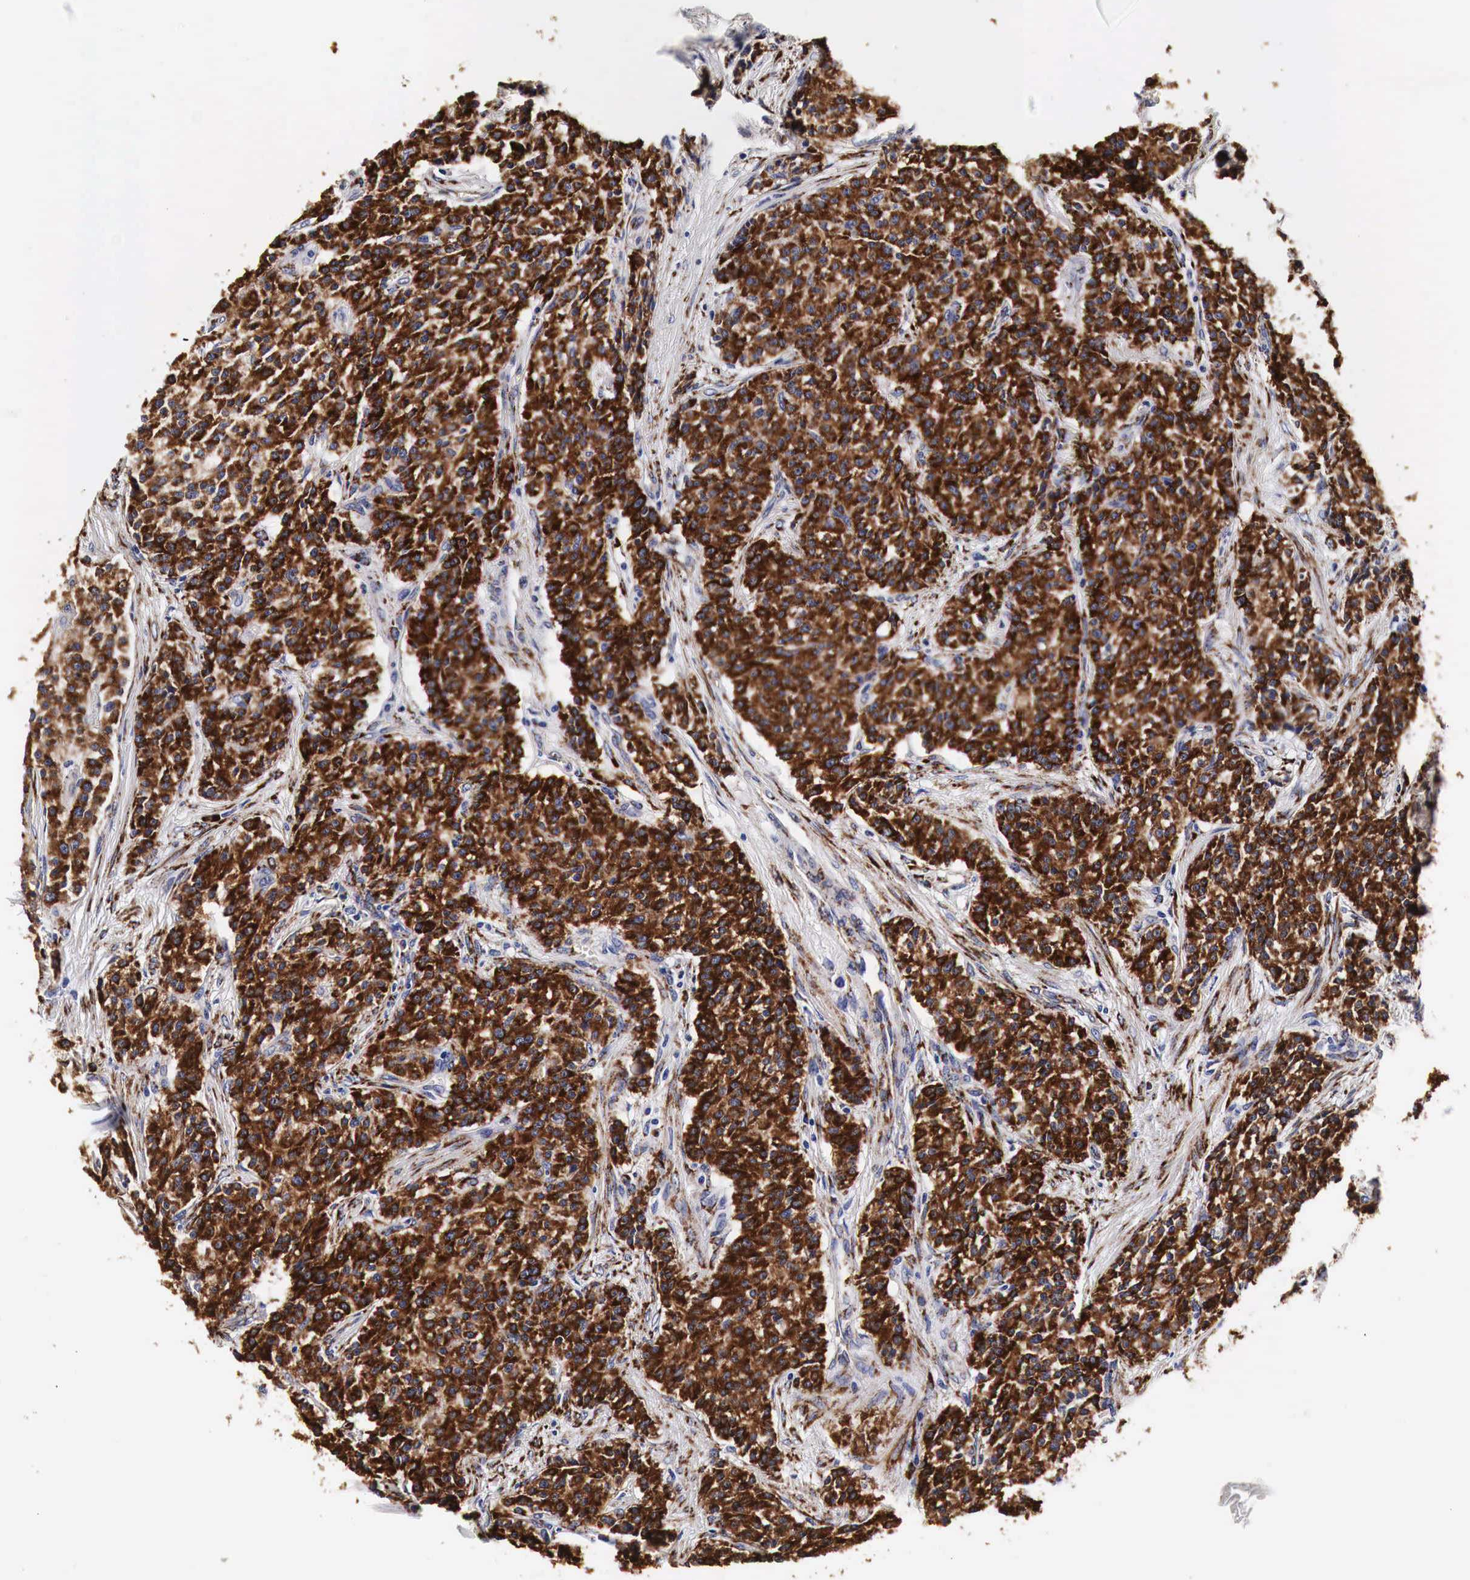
{"staining": {"intensity": "strong", "quantity": ">75%", "location": "cytoplasmic/membranous"}, "tissue": "carcinoid", "cell_type": "Tumor cells", "image_type": "cancer", "snomed": [{"axis": "morphology", "description": "Carcinoid, malignant, NOS"}, {"axis": "topography", "description": "Stomach"}], "caption": "Immunohistochemical staining of human carcinoid (malignant) exhibits high levels of strong cytoplasmic/membranous expression in approximately >75% of tumor cells.", "gene": "CKAP4", "patient": {"sex": "female", "age": 76}}